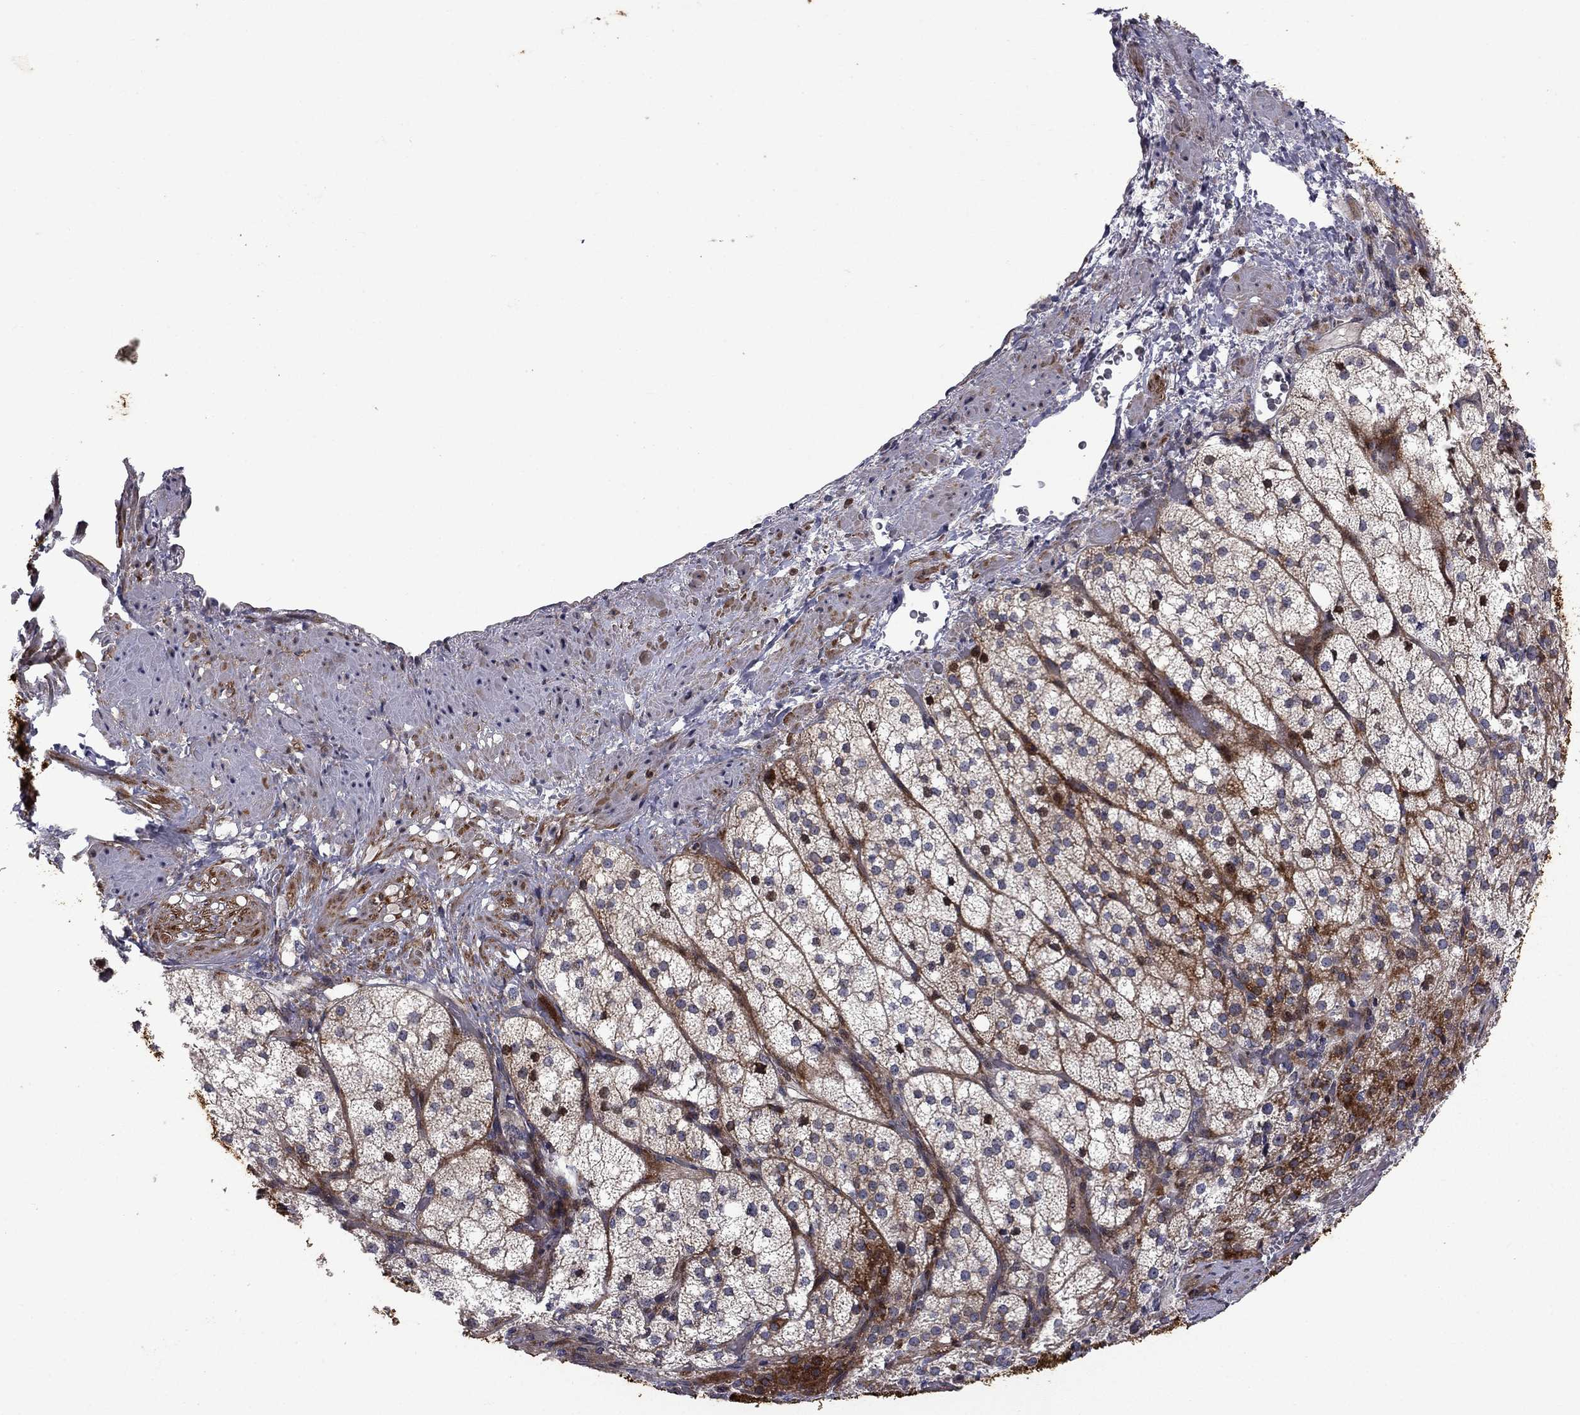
{"staining": {"intensity": "strong", "quantity": "<25%", "location": "cytoplasmic/membranous"}, "tissue": "adrenal gland", "cell_type": "Glandular cells", "image_type": "normal", "snomed": [{"axis": "morphology", "description": "Normal tissue, NOS"}, {"axis": "topography", "description": "Adrenal gland"}], "caption": "Immunohistochemistry (IHC) photomicrograph of benign adrenal gland stained for a protein (brown), which demonstrates medium levels of strong cytoplasmic/membranous expression in about <25% of glandular cells.", "gene": "MIOS", "patient": {"sex": "female", "age": 60}}